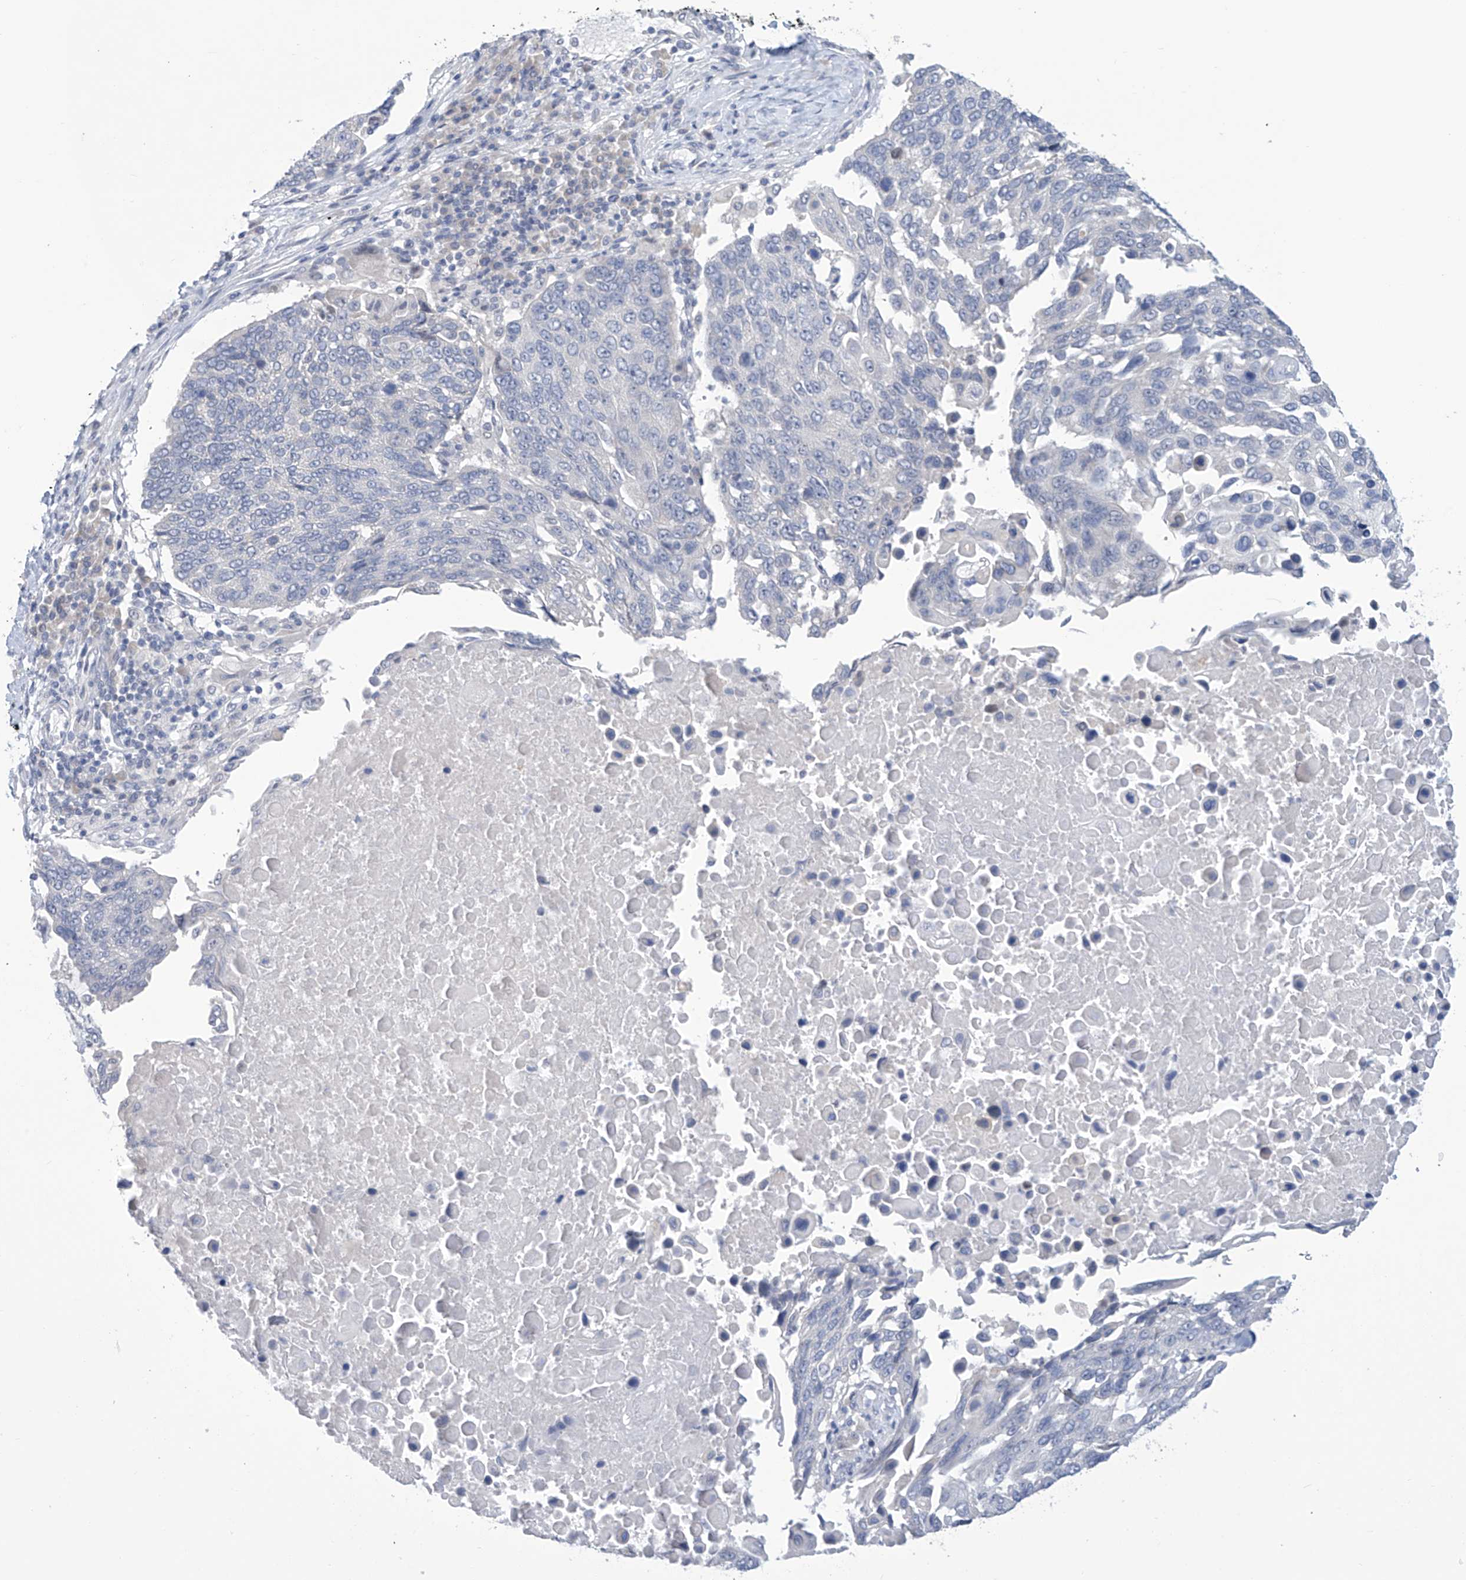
{"staining": {"intensity": "negative", "quantity": "none", "location": "none"}, "tissue": "lung cancer", "cell_type": "Tumor cells", "image_type": "cancer", "snomed": [{"axis": "morphology", "description": "Squamous cell carcinoma, NOS"}, {"axis": "topography", "description": "Lung"}], "caption": "Tumor cells are negative for brown protein staining in lung squamous cell carcinoma.", "gene": "IBA57", "patient": {"sex": "male", "age": 66}}